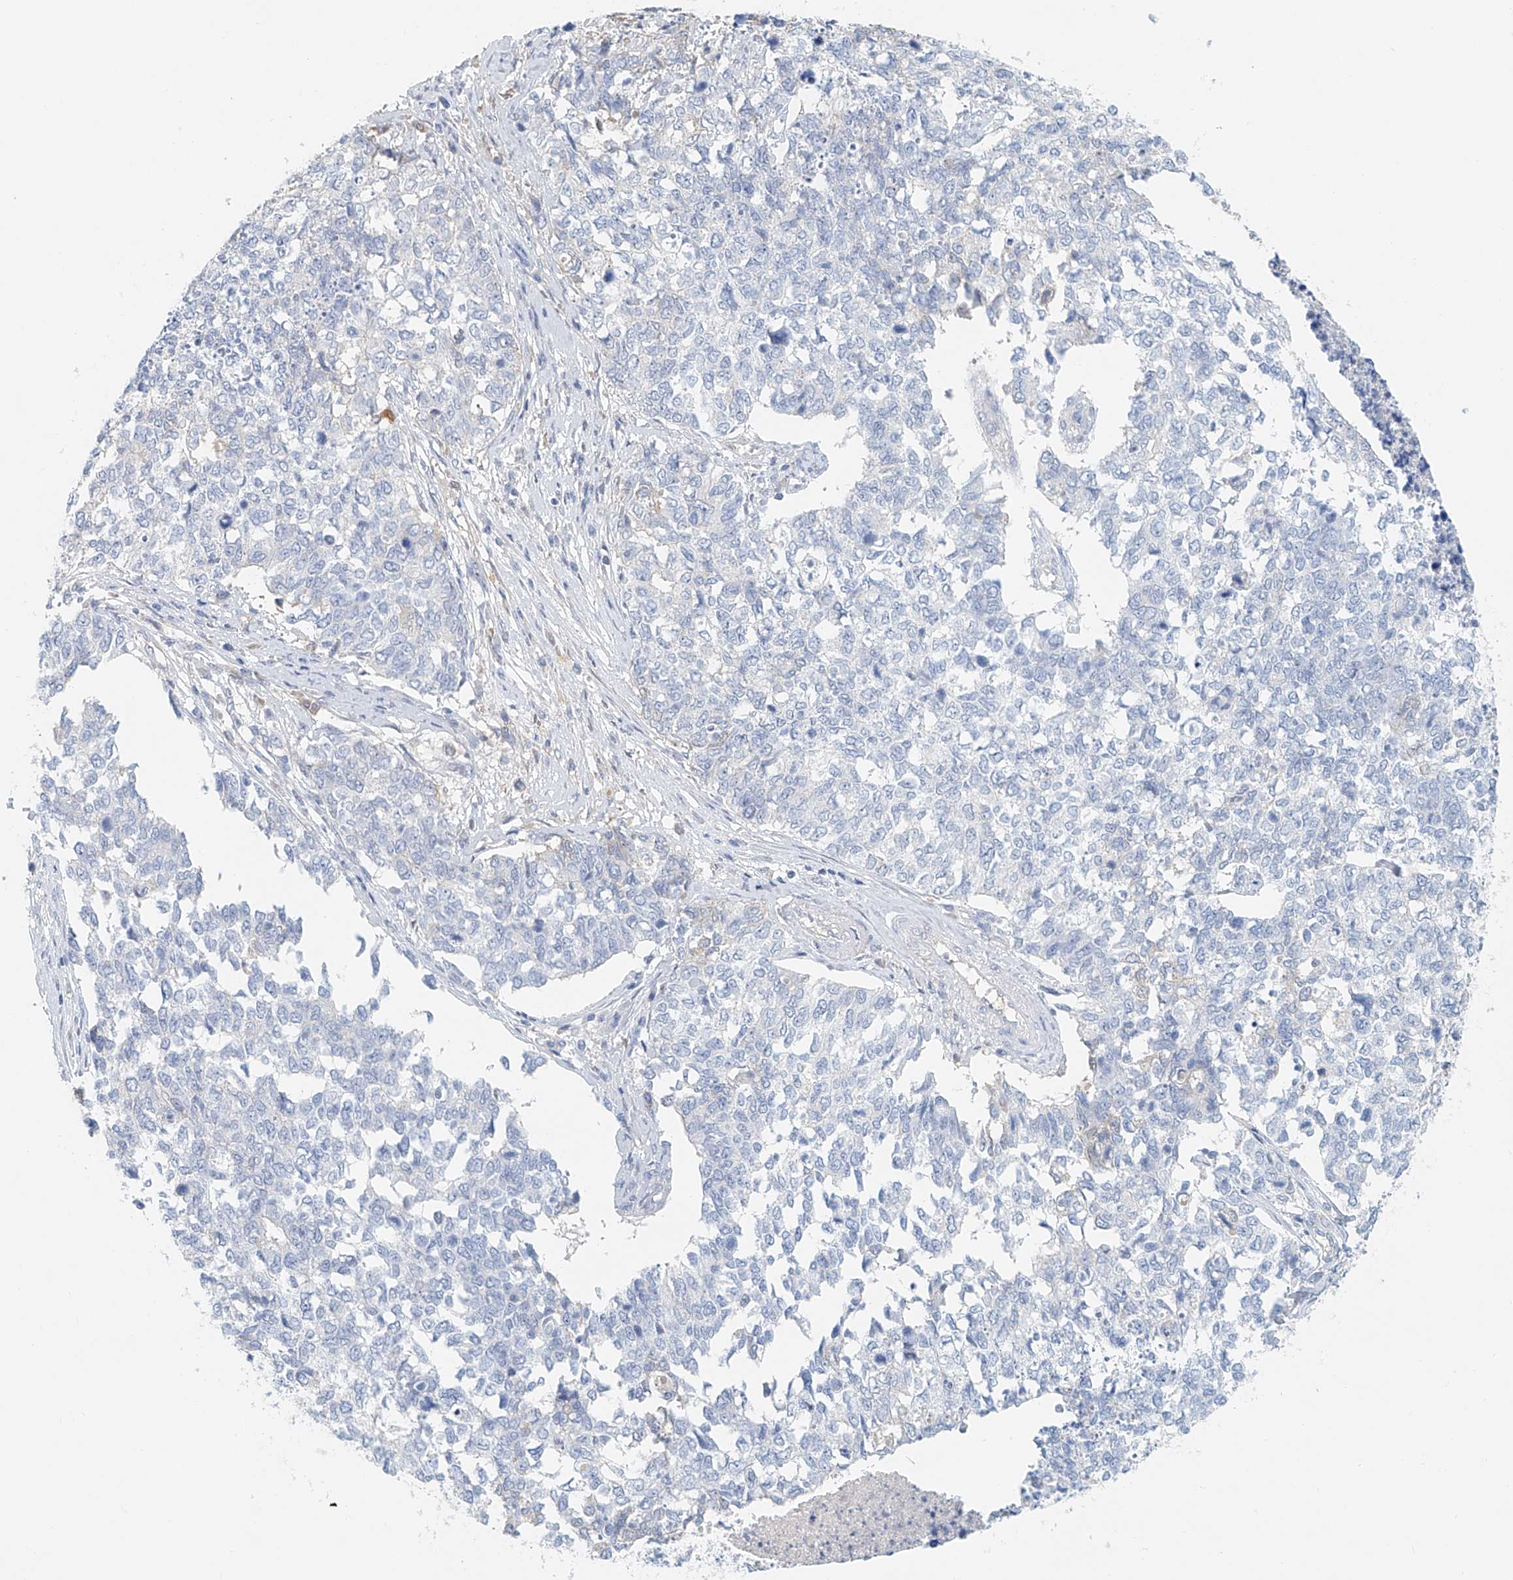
{"staining": {"intensity": "negative", "quantity": "none", "location": "none"}, "tissue": "cervical cancer", "cell_type": "Tumor cells", "image_type": "cancer", "snomed": [{"axis": "morphology", "description": "Squamous cell carcinoma, NOS"}, {"axis": "topography", "description": "Cervix"}], "caption": "This is an immunohistochemistry (IHC) micrograph of cervical cancer. There is no staining in tumor cells.", "gene": "FRYL", "patient": {"sex": "female", "age": 63}}